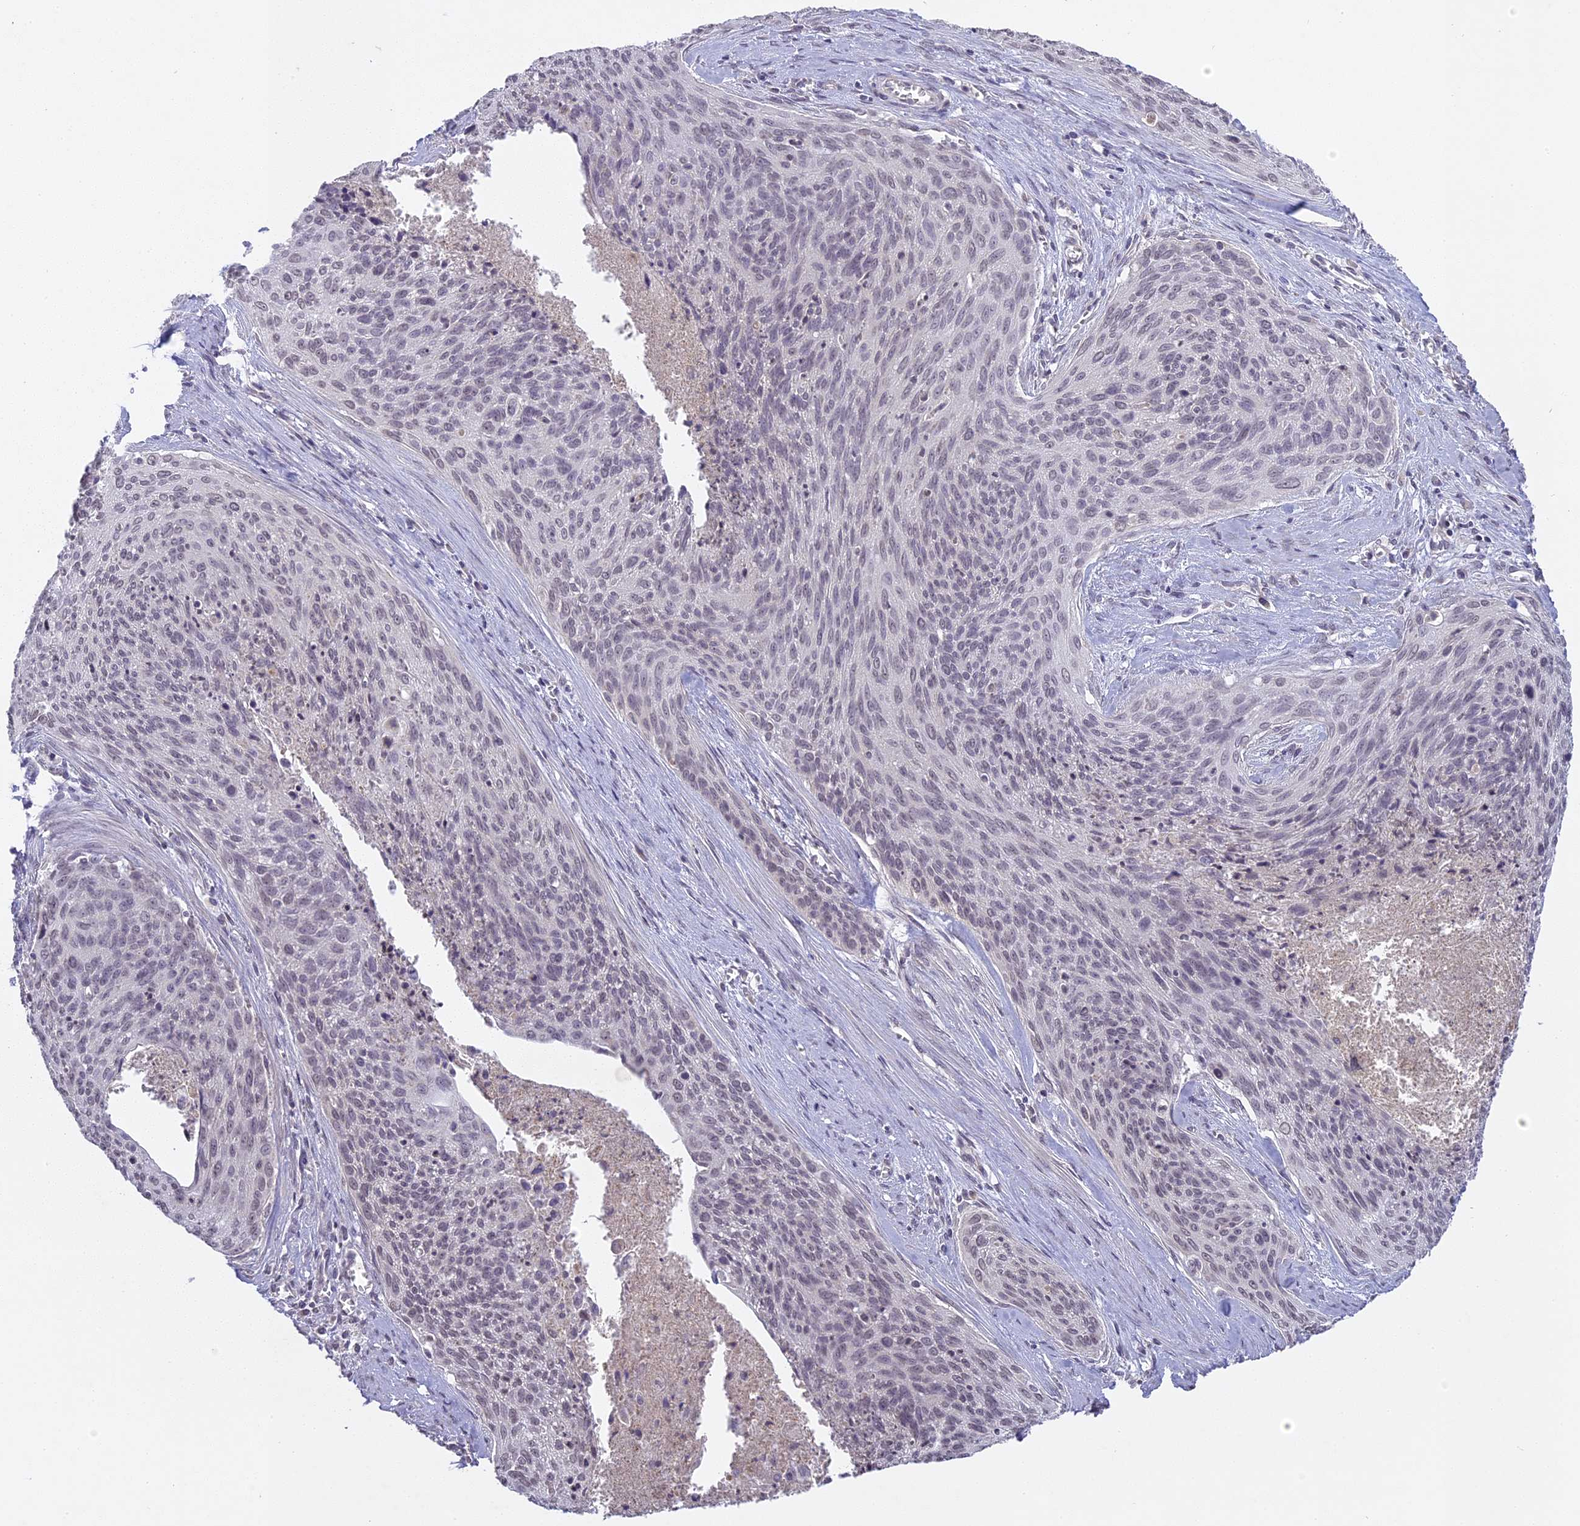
{"staining": {"intensity": "weak", "quantity": "<25%", "location": "nuclear"}, "tissue": "cervical cancer", "cell_type": "Tumor cells", "image_type": "cancer", "snomed": [{"axis": "morphology", "description": "Squamous cell carcinoma, NOS"}, {"axis": "topography", "description": "Cervix"}], "caption": "Immunohistochemical staining of cervical cancer (squamous cell carcinoma) shows no significant positivity in tumor cells.", "gene": "ERG28", "patient": {"sex": "female", "age": 55}}